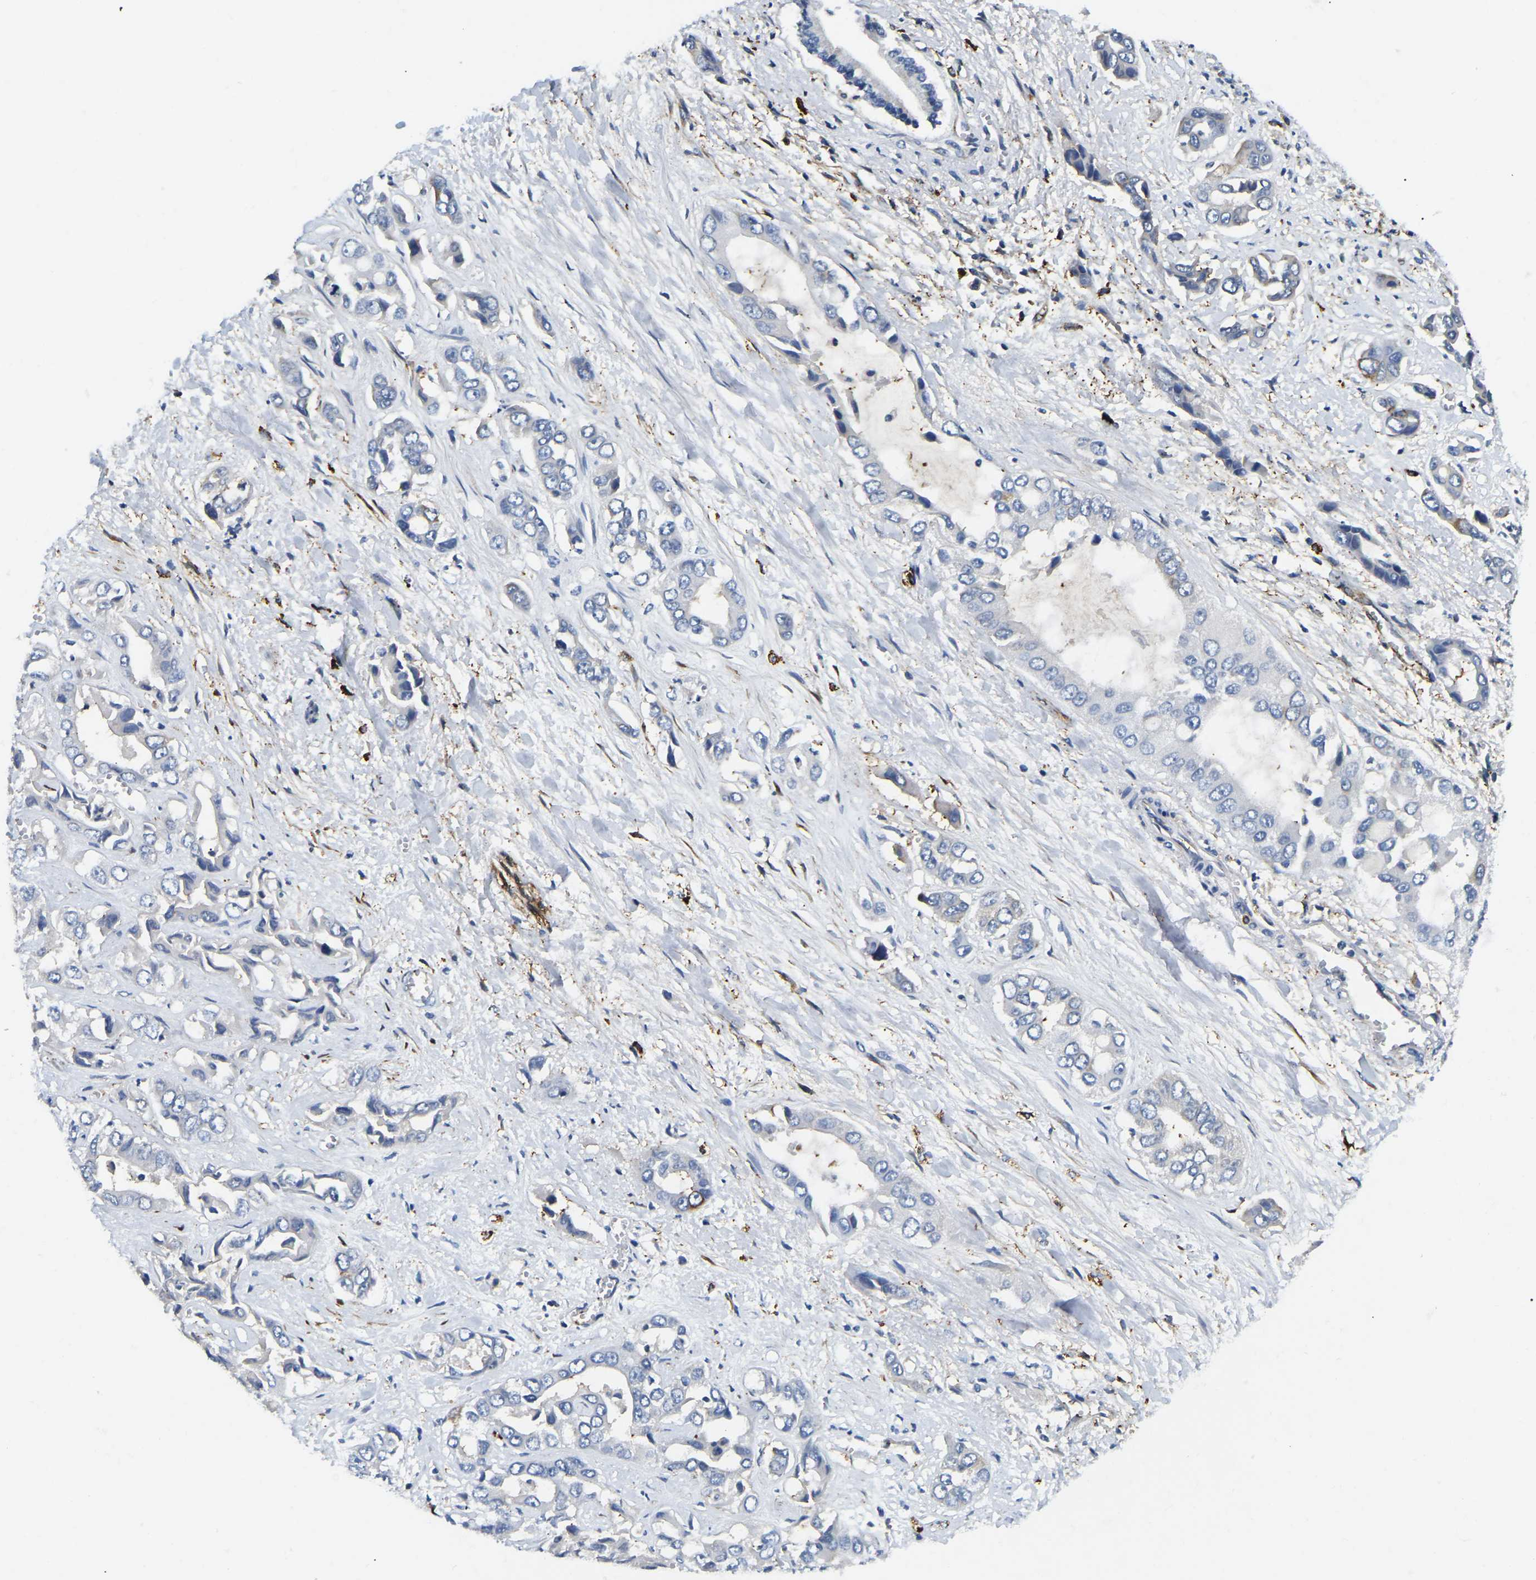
{"staining": {"intensity": "negative", "quantity": "none", "location": "none"}, "tissue": "liver cancer", "cell_type": "Tumor cells", "image_type": "cancer", "snomed": [{"axis": "morphology", "description": "Cholangiocarcinoma"}, {"axis": "topography", "description": "Liver"}], "caption": "A high-resolution photomicrograph shows IHC staining of liver cholangiocarcinoma, which shows no significant positivity in tumor cells.", "gene": "DUSP8", "patient": {"sex": "female", "age": 52}}